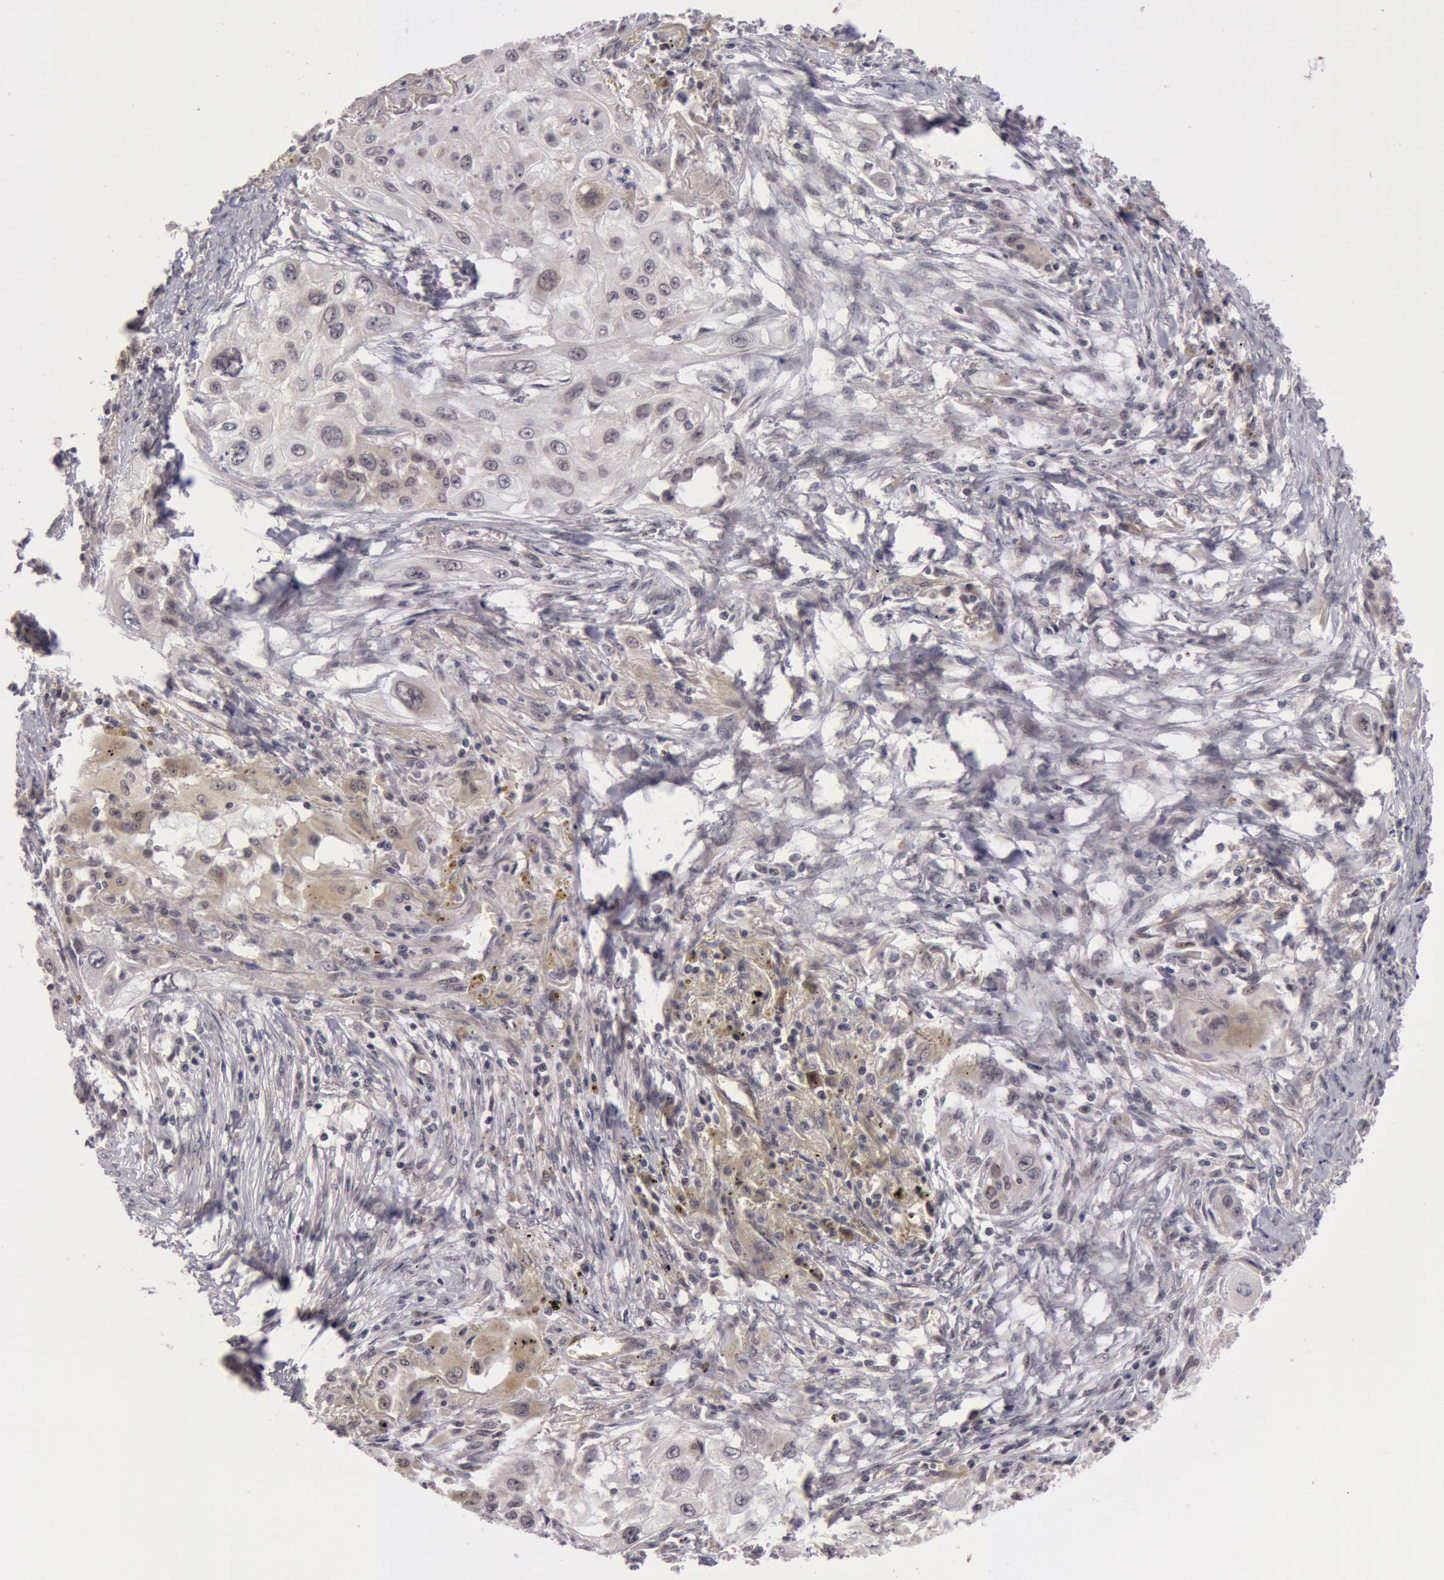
{"staining": {"intensity": "negative", "quantity": "none", "location": "none"}, "tissue": "lung cancer", "cell_type": "Tumor cells", "image_type": "cancer", "snomed": [{"axis": "morphology", "description": "Squamous cell carcinoma, NOS"}, {"axis": "topography", "description": "Lung"}], "caption": "The histopathology image reveals no staining of tumor cells in lung squamous cell carcinoma.", "gene": "SYTL4", "patient": {"sex": "male", "age": 71}}